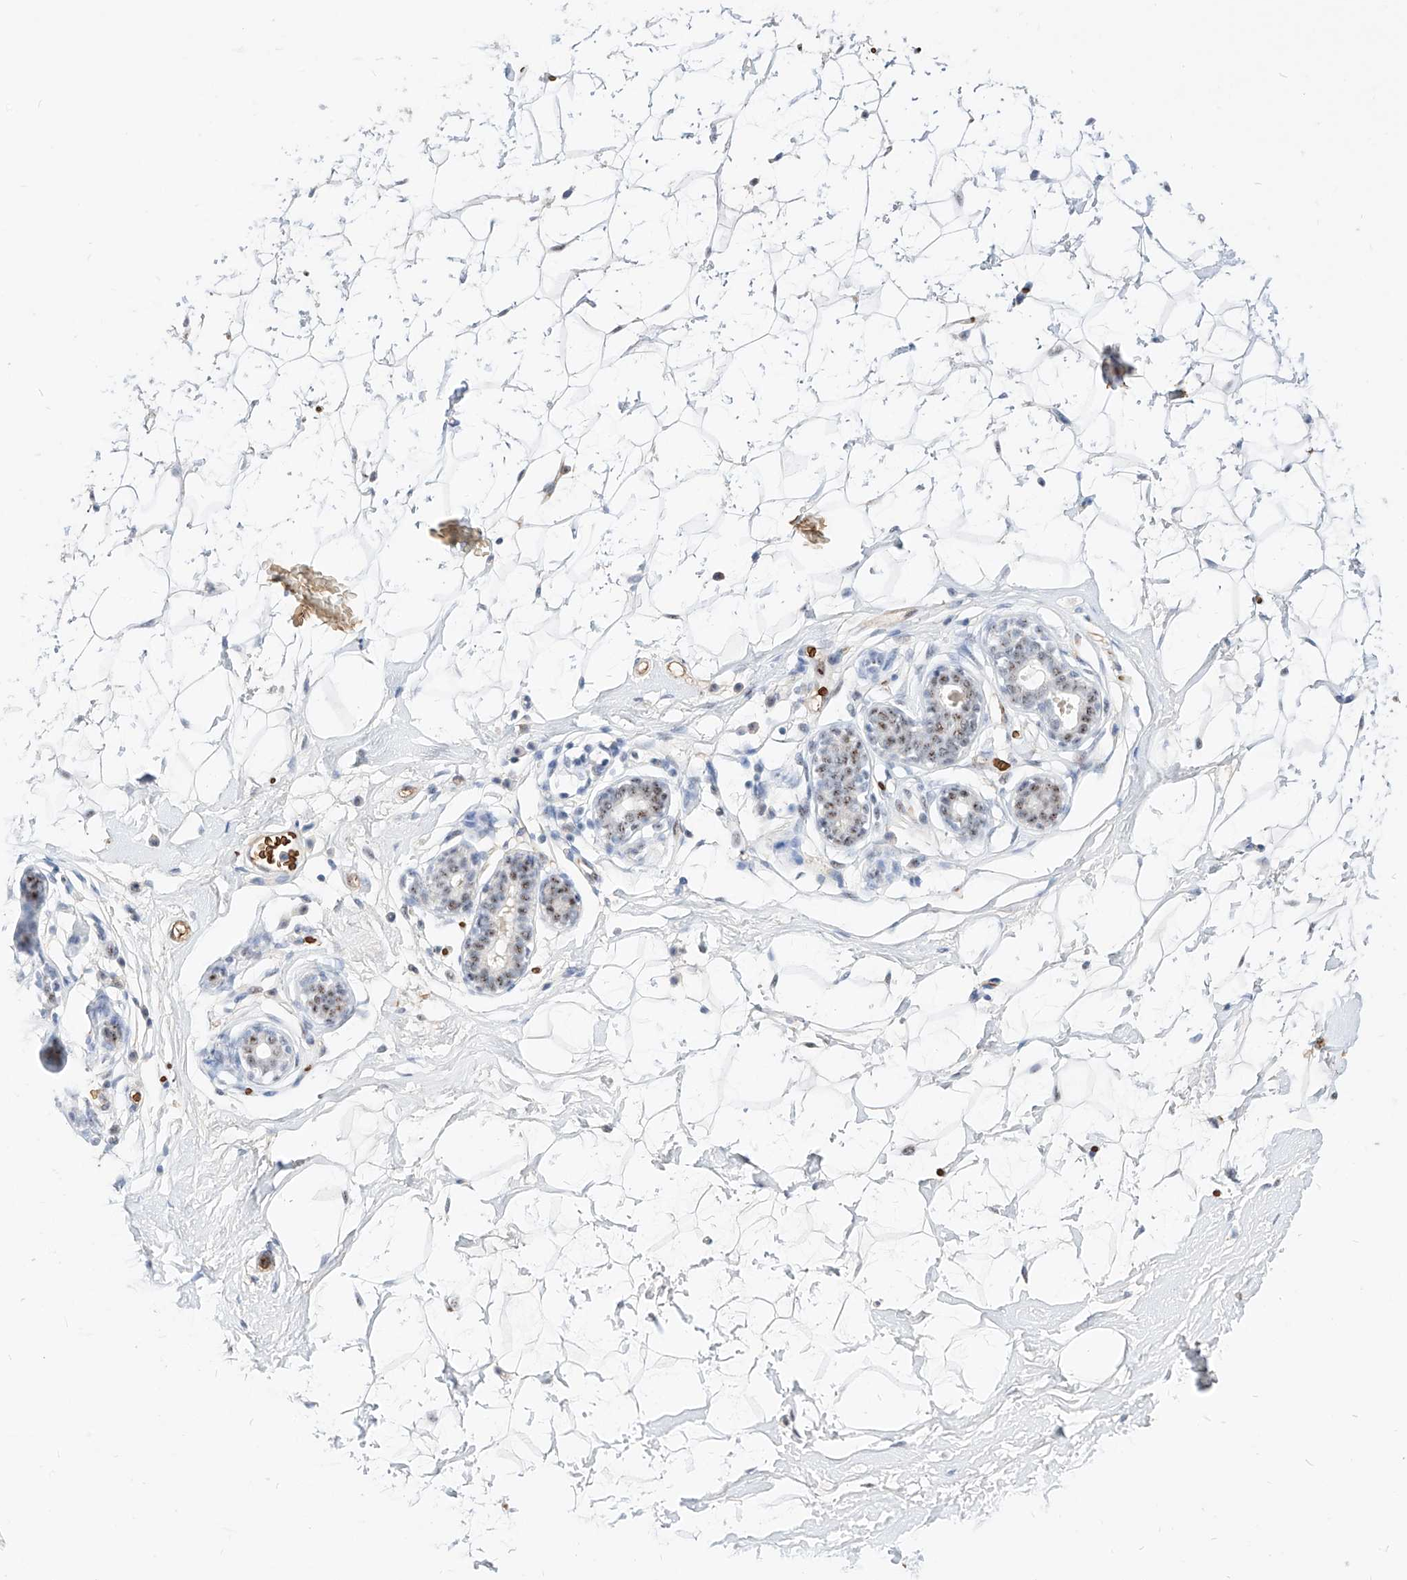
{"staining": {"intensity": "moderate", "quantity": ">75%", "location": "nuclear"}, "tissue": "breast", "cell_type": "Adipocytes", "image_type": "normal", "snomed": [{"axis": "morphology", "description": "Normal tissue, NOS"}, {"axis": "morphology", "description": "Adenoma, NOS"}, {"axis": "topography", "description": "Breast"}], "caption": "Protein expression analysis of normal breast displays moderate nuclear expression in approximately >75% of adipocytes.", "gene": "ZFP42", "patient": {"sex": "female", "age": 23}}